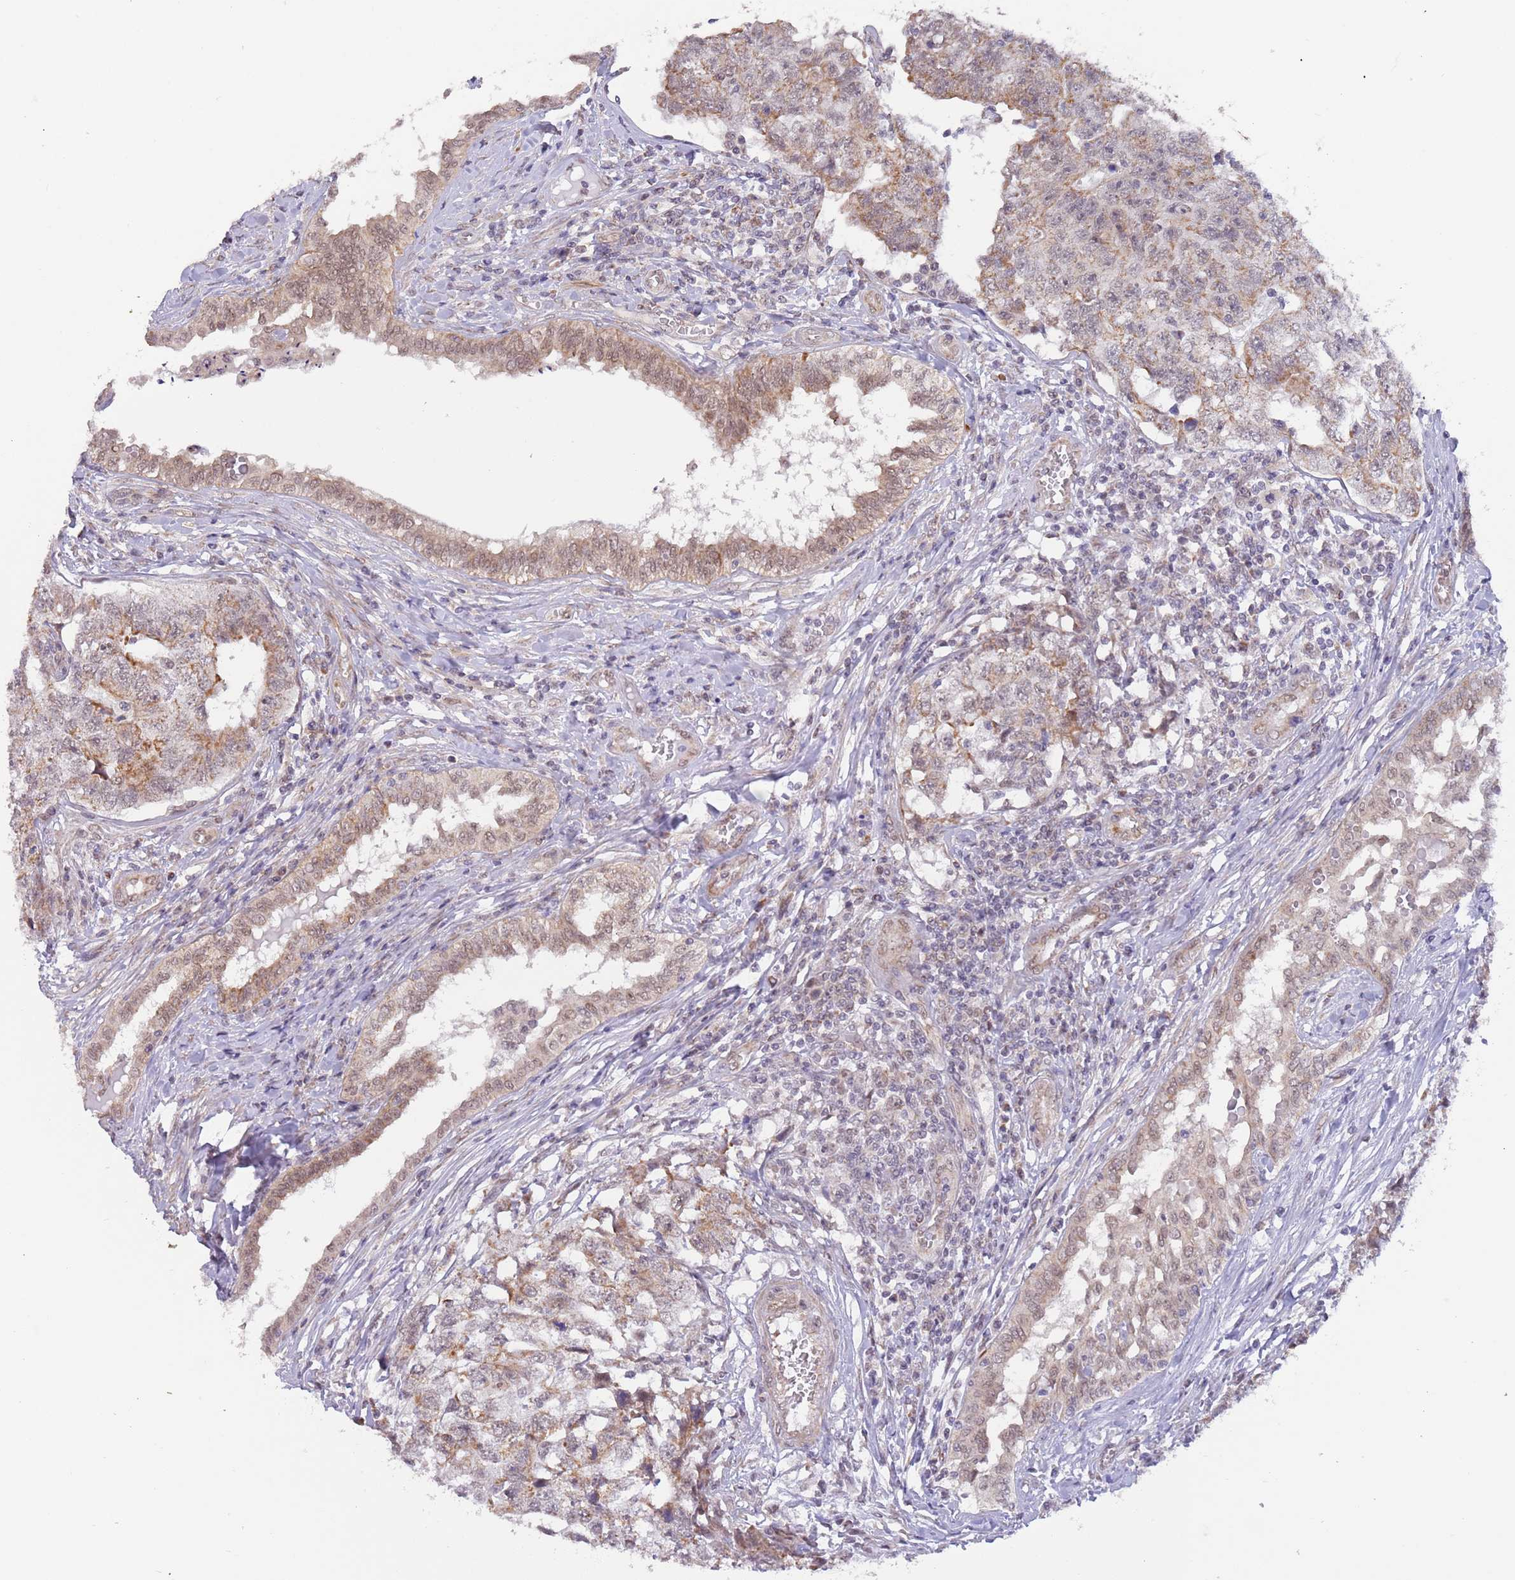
{"staining": {"intensity": "moderate", "quantity": ">75%", "location": "cytoplasmic/membranous,nuclear"}, "tissue": "testis cancer", "cell_type": "Tumor cells", "image_type": "cancer", "snomed": [{"axis": "morphology", "description": "Carcinoma, Embryonal, NOS"}, {"axis": "topography", "description": "Testis"}], "caption": "Immunohistochemical staining of testis embryonal carcinoma shows medium levels of moderate cytoplasmic/membranous and nuclear protein staining in approximately >75% of tumor cells. (brown staining indicates protein expression, while blue staining denotes nuclei).", "gene": "UQCC3", "patient": {"sex": "male", "age": 31}}